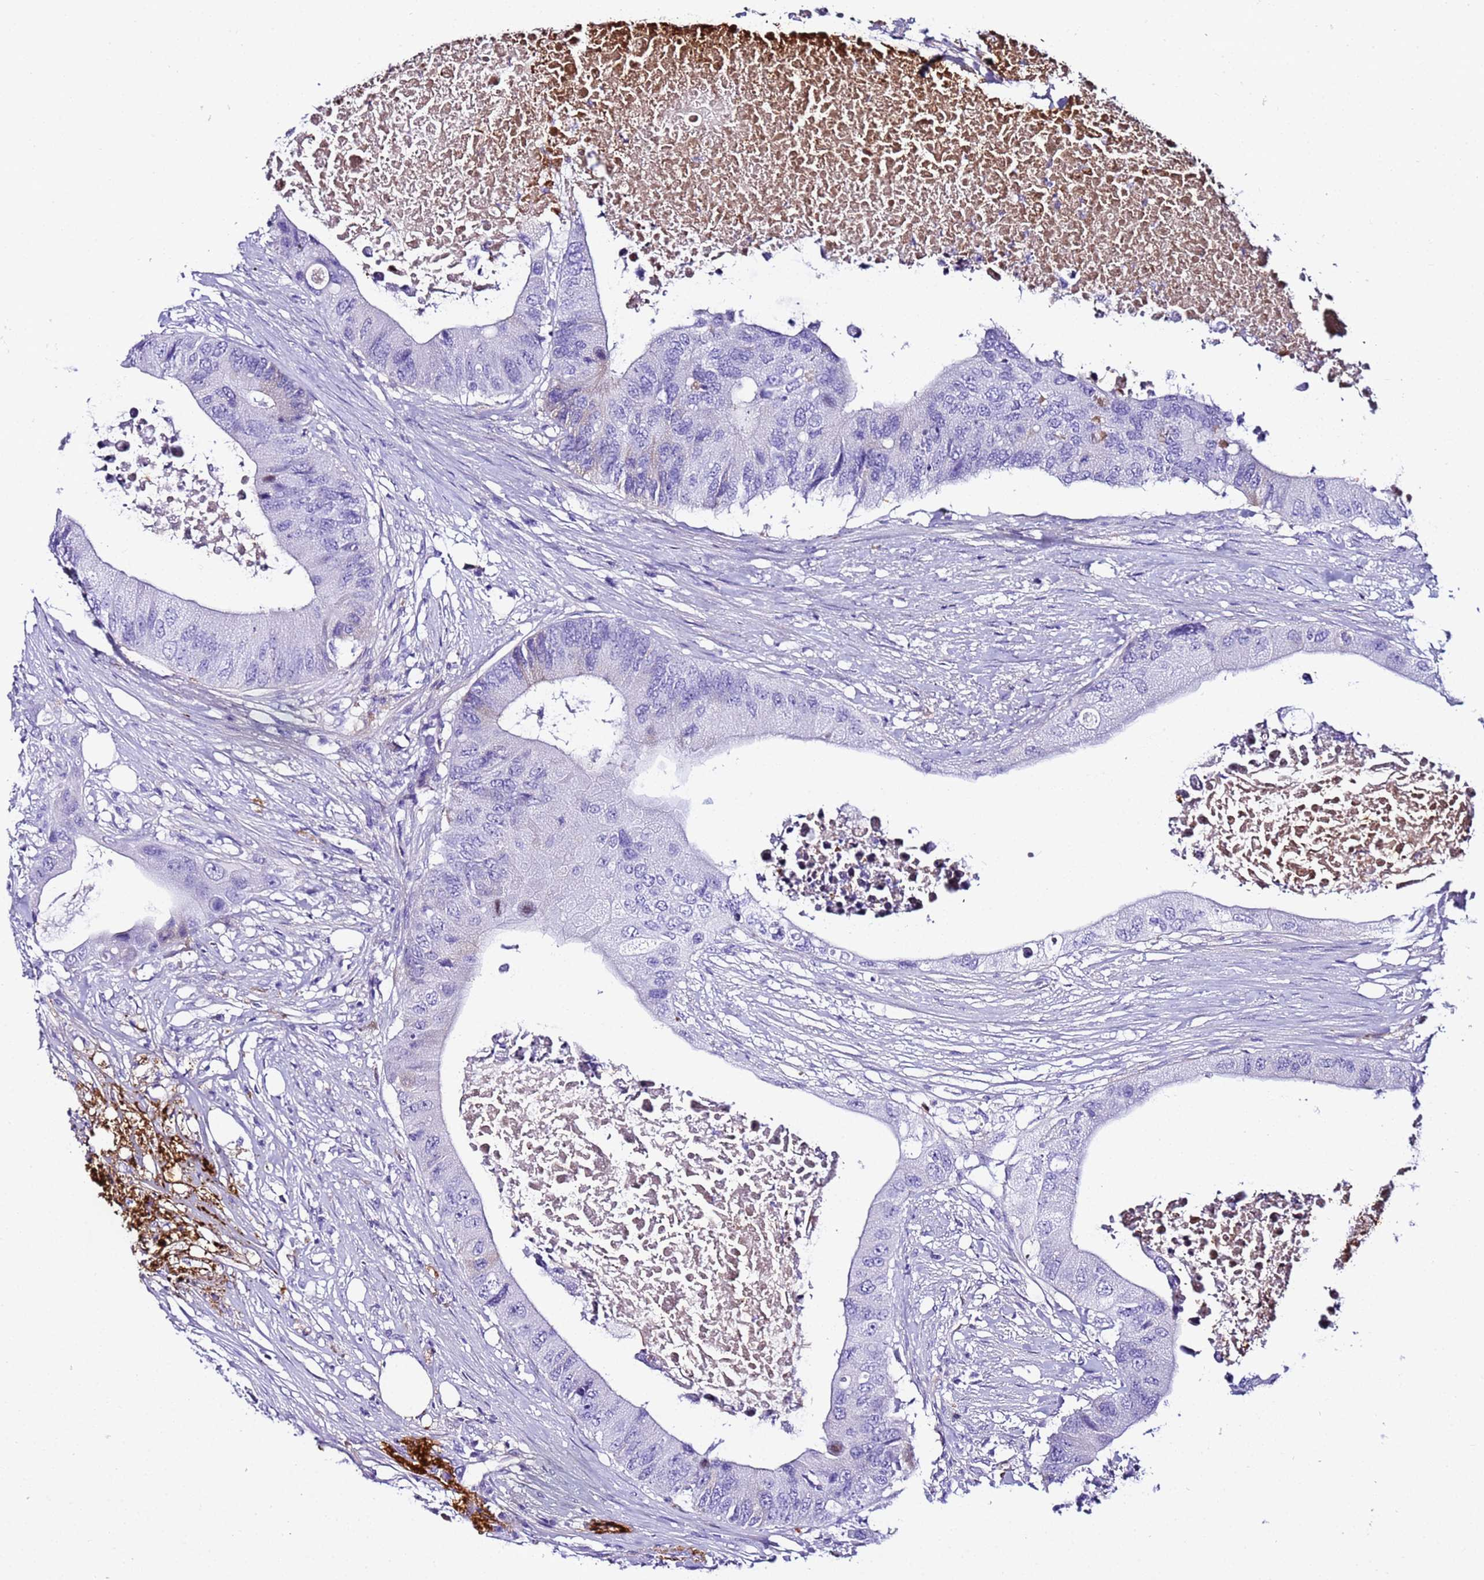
{"staining": {"intensity": "negative", "quantity": "none", "location": "none"}, "tissue": "colorectal cancer", "cell_type": "Tumor cells", "image_type": "cancer", "snomed": [{"axis": "morphology", "description": "Adenocarcinoma, NOS"}, {"axis": "topography", "description": "Colon"}], "caption": "An image of human colorectal cancer (adenocarcinoma) is negative for staining in tumor cells.", "gene": "CFHR2", "patient": {"sex": "male", "age": 71}}